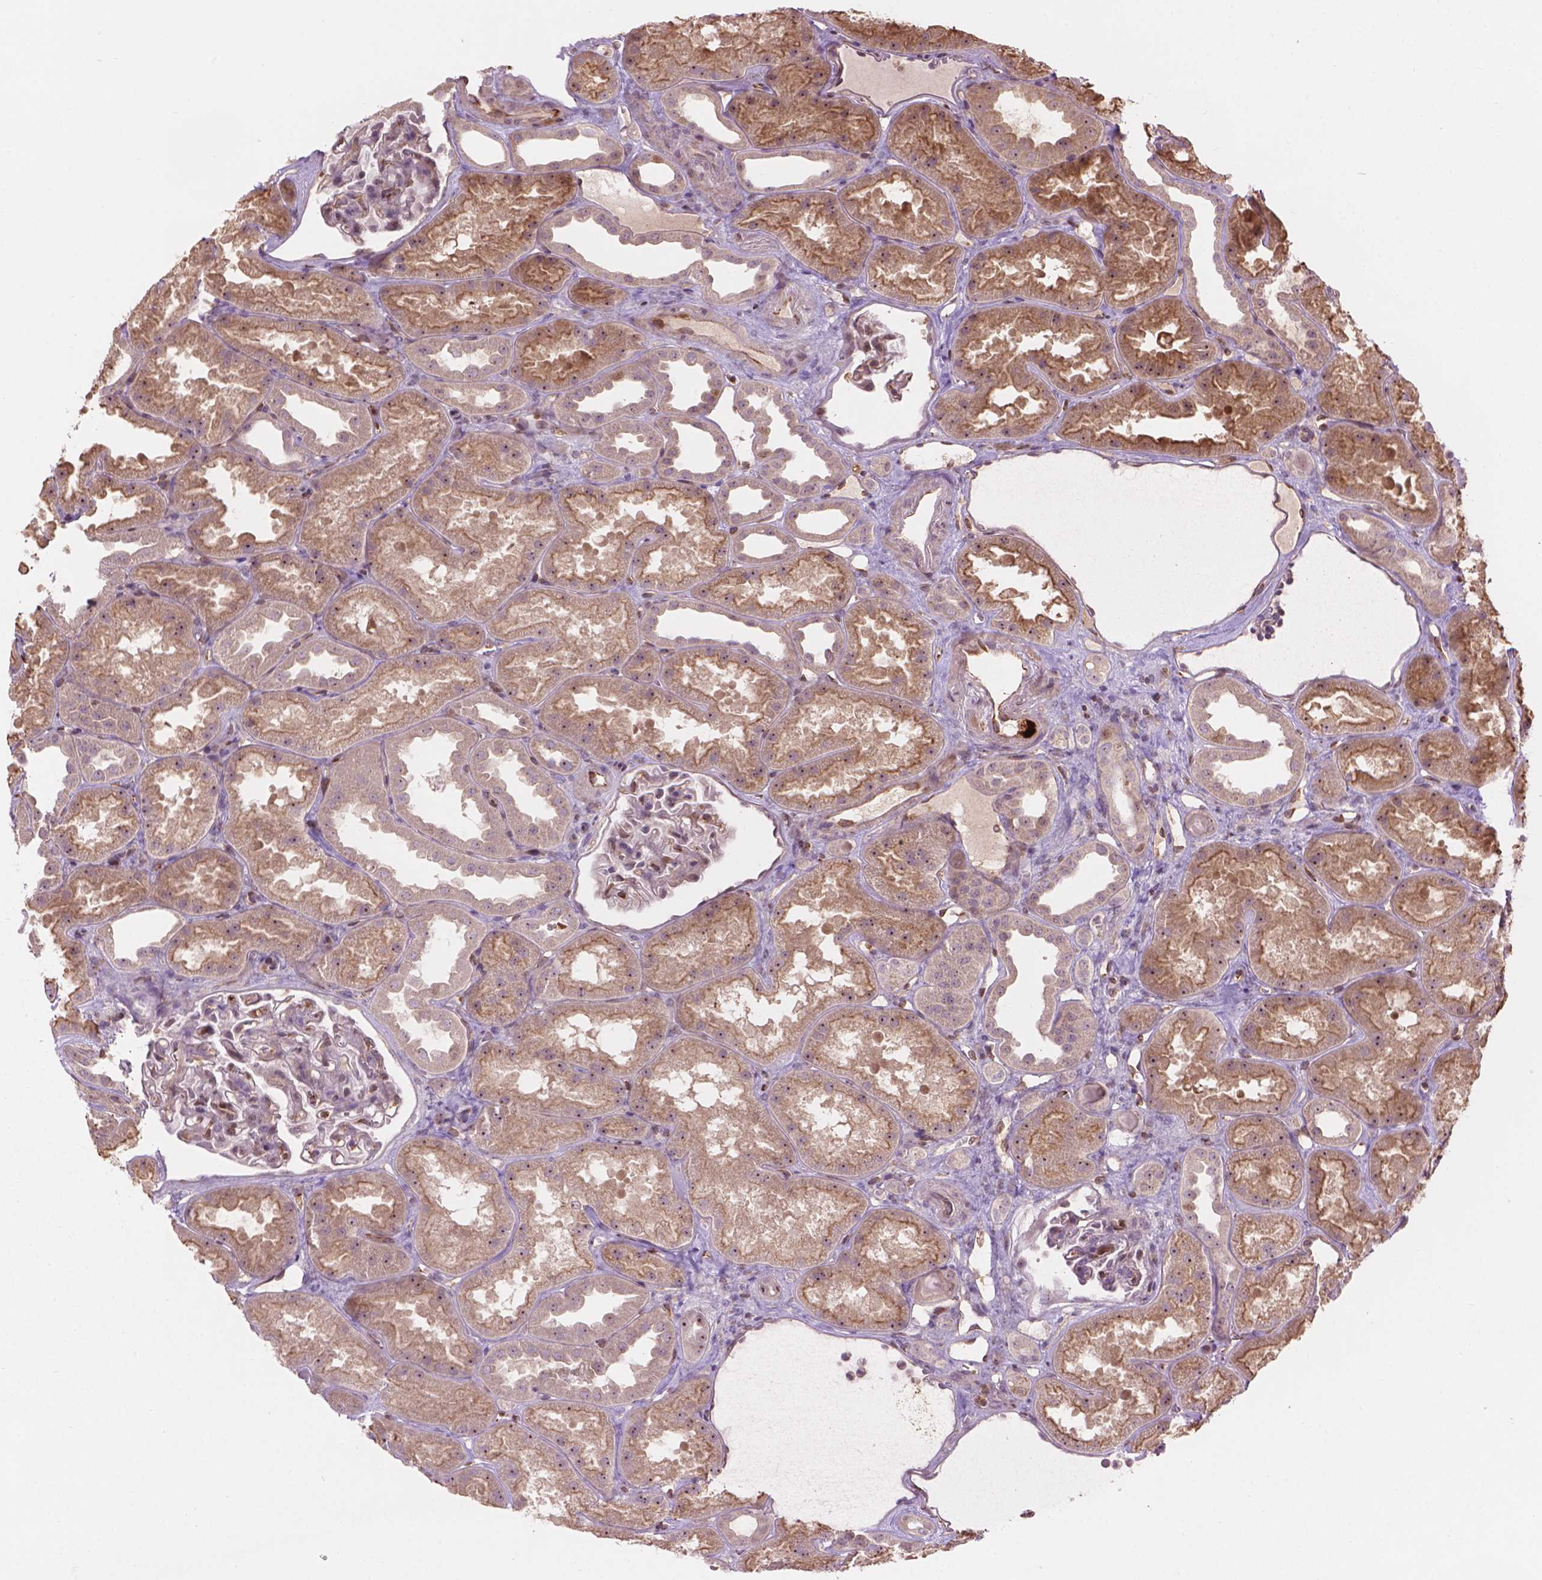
{"staining": {"intensity": "moderate", "quantity": "<25%", "location": "cytoplasmic/membranous,nuclear"}, "tissue": "kidney", "cell_type": "Cells in glomeruli", "image_type": "normal", "snomed": [{"axis": "morphology", "description": "Normal tissue, NOS"}, {"axis": "topography", "description": "Kidney"}], "caption": "Moderate cytoplasmic/membranous,nuclear staining is present in approximately <25% of cells in glomeruli in benign kidney.", "gene": "SMC2", "patient": {"sex": "male", "age": 61}}